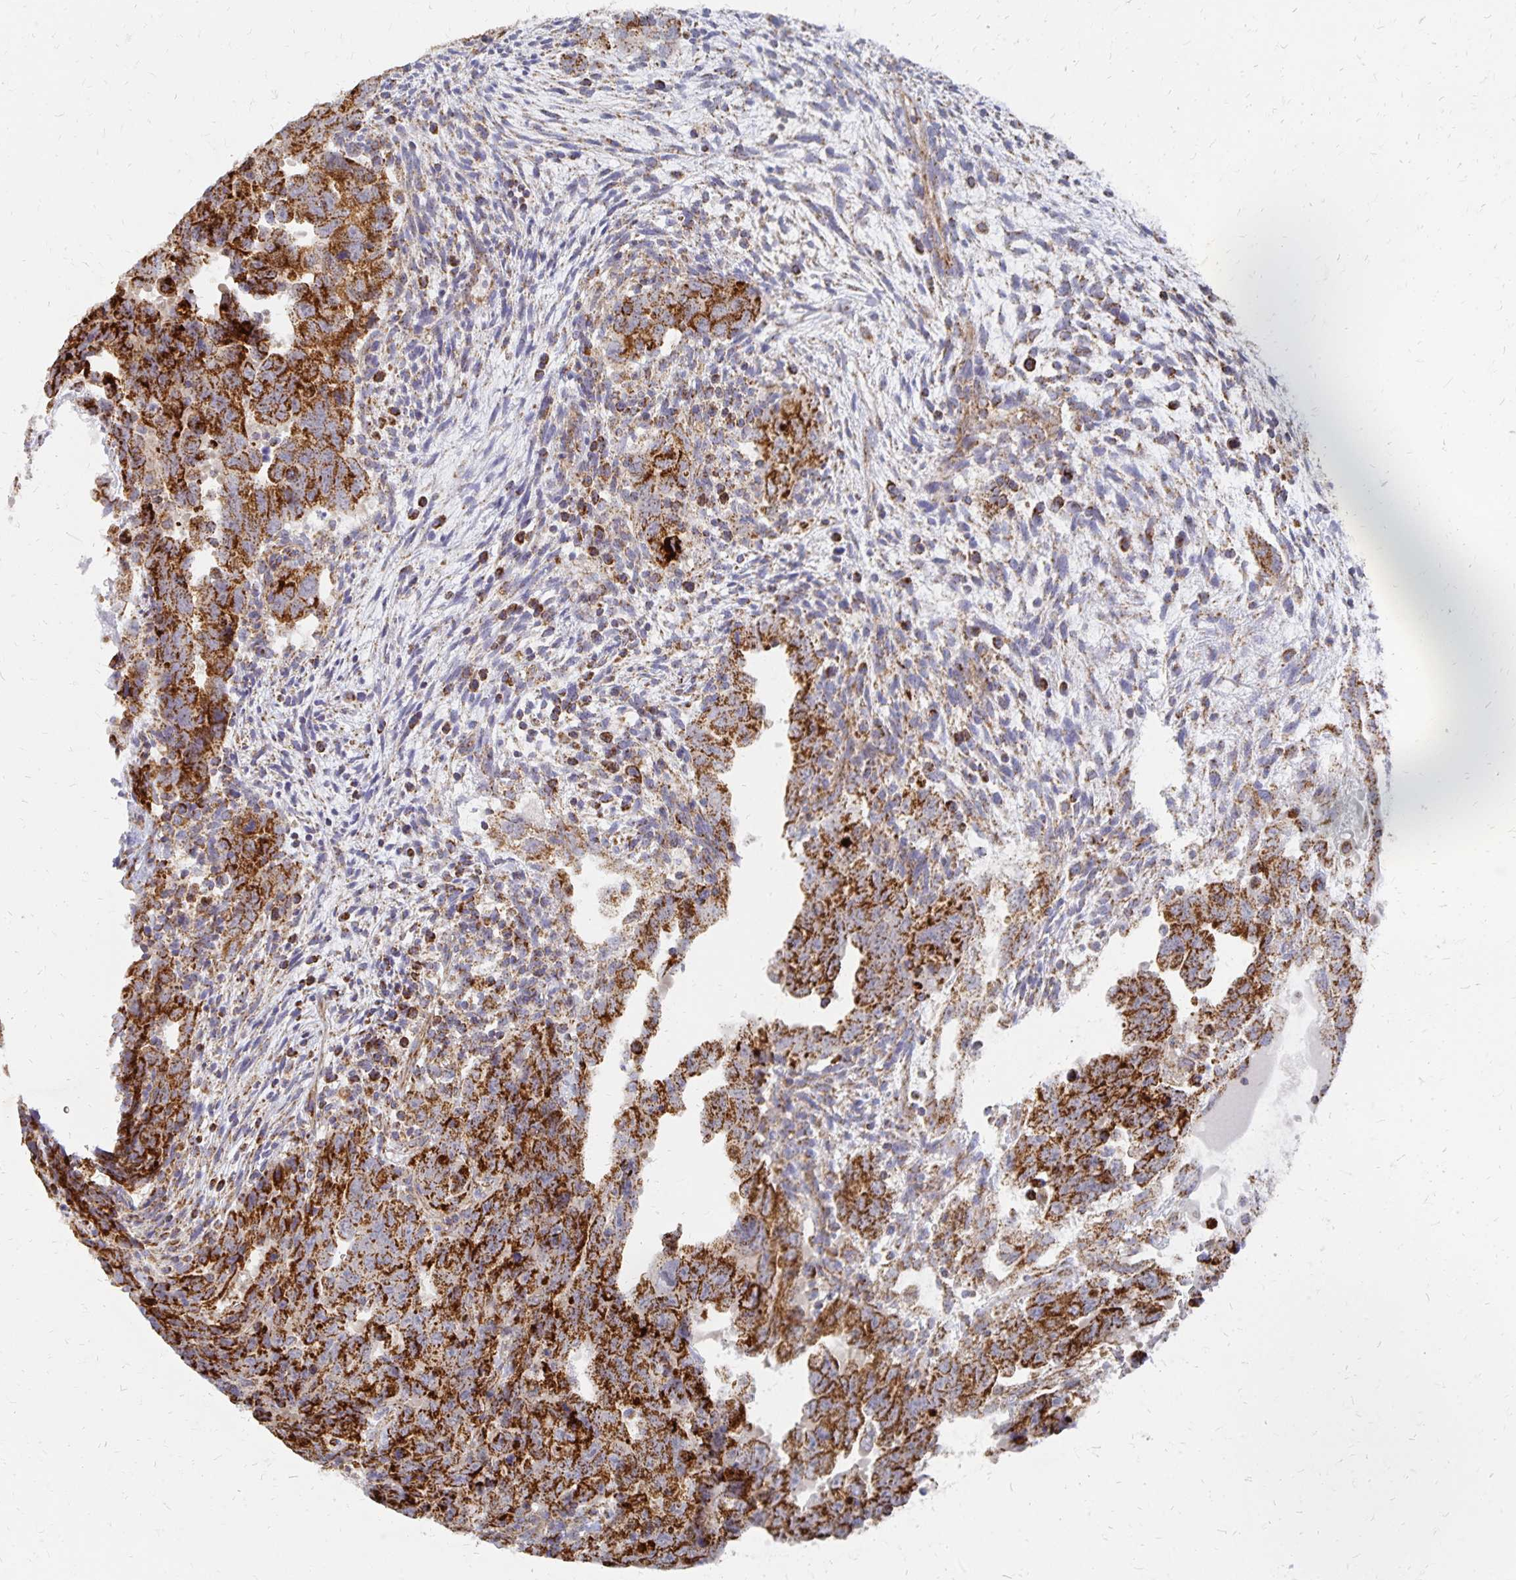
{"staining": {"intensity": "strong", "quantity": ">75%", "location": "cytoplasmic/membranous"}, "tissue": "testis cancer", "cell_type": "Tumor cells", "image_type": "cancer", "snomed": [{"axis": "morphology", "description": "Carcinoma, Embryonal, NOS"}, {"axis": "topography", "description": "Testis"}], "caption": "A brown stain labels strong cytoplasmic/membranous staining of a protein in human embryonal carcinoma (testis) tumor cells. The protein is stained brown, and the nuclei are stained in blue (DAB IHC with brightfield microscopy, high magnification).", "gene": "STOML2", "patient": {"sex": "male", "age": 24}}